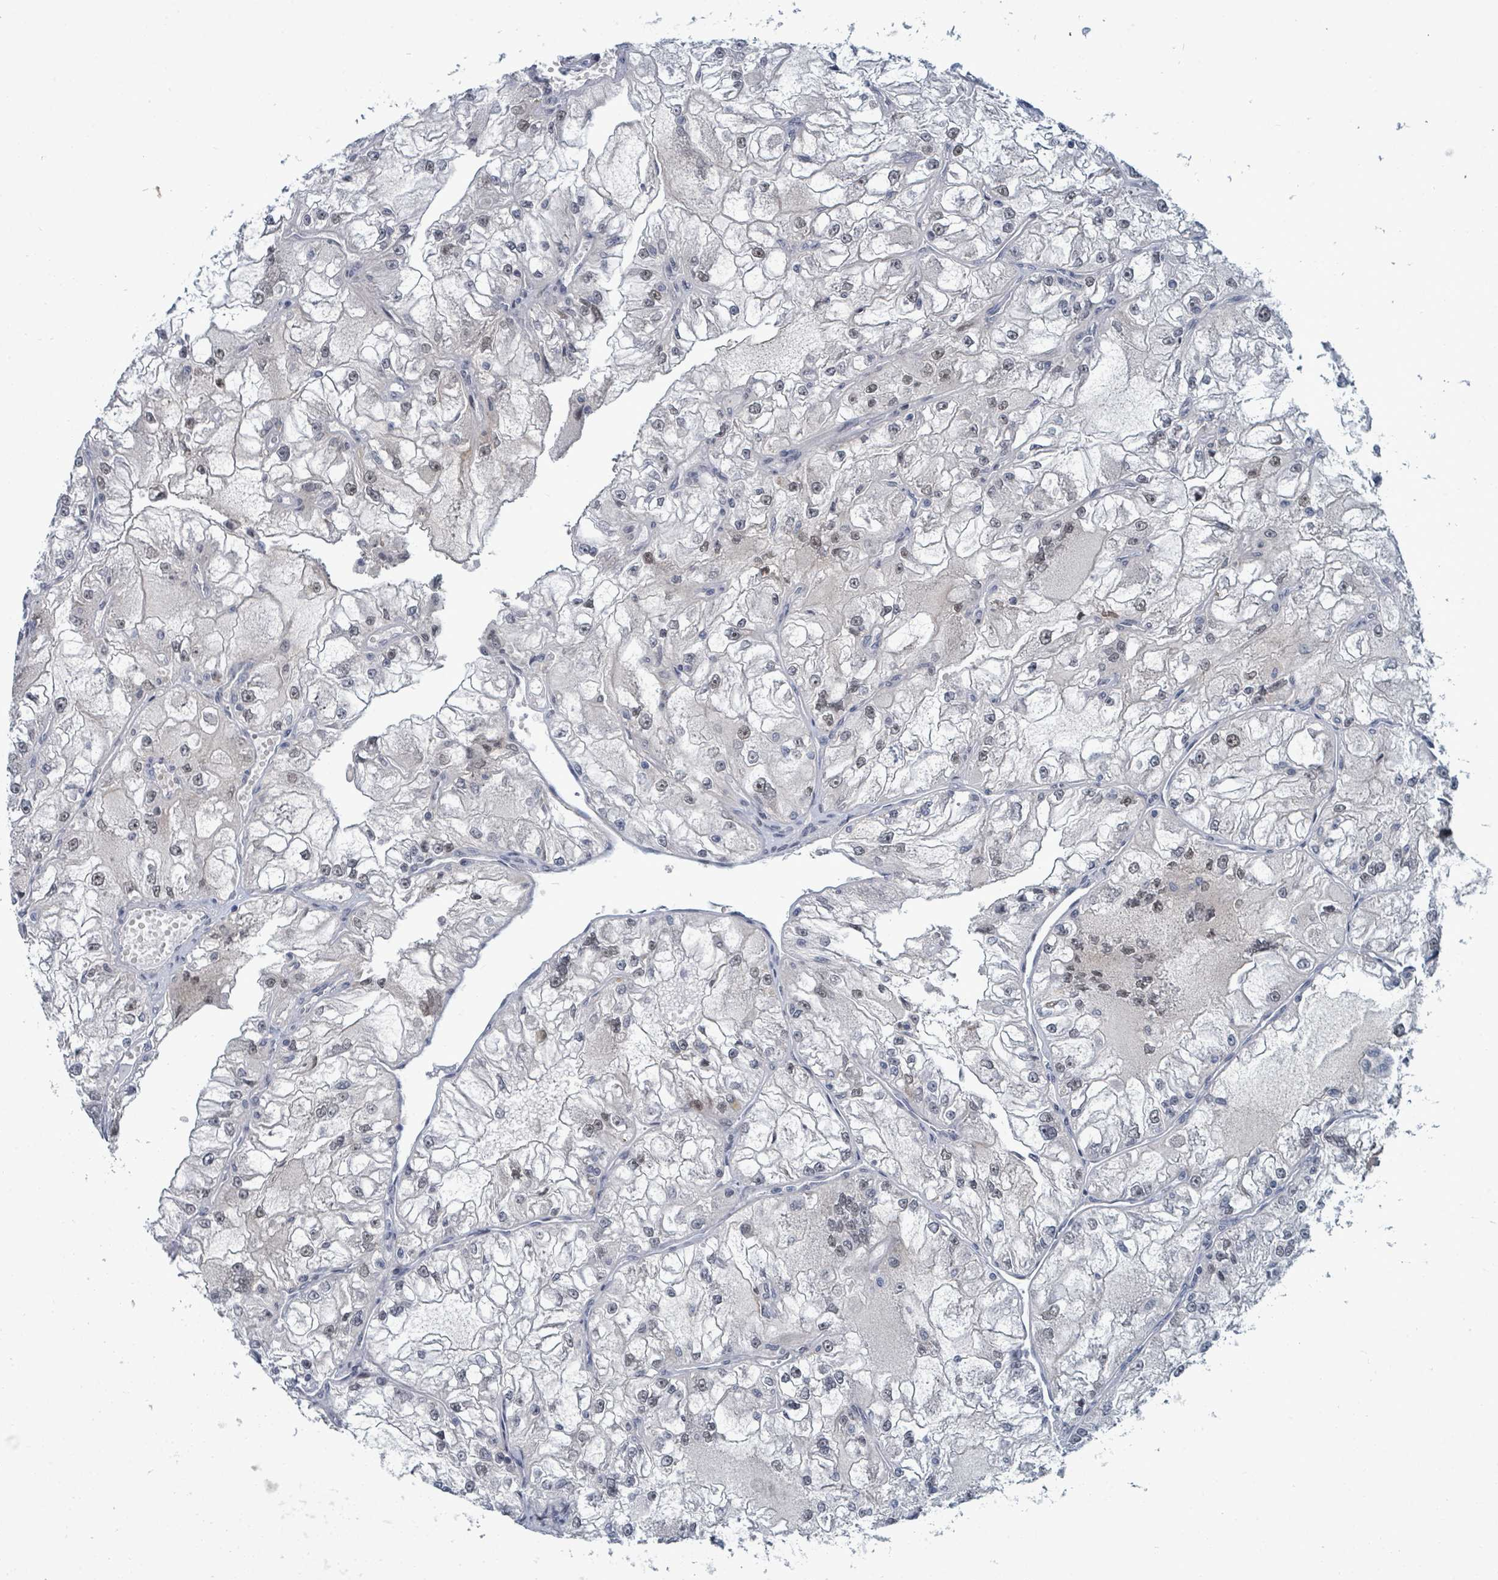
{"staining": {"intensity": "weak", "quantity": "<25%", "location": "nuclear"}, "tissue": "renal cancer", "cell_type": "Tumor cells", "image_type": "cancer", "snomed": [{"axis": "morphology", "description": "Adenocarcinoma, NOS"}, {"axis": "topography", "description": "Kidney"}], "caption": "An immunohistochemistry (IHC) image of adenocarcinoma (renal) is shown. There is no staining in tumor cells of adenocarcinoma (renal).", "gene": "UCK1", "patient": {"sex": "female", "age": 72}}